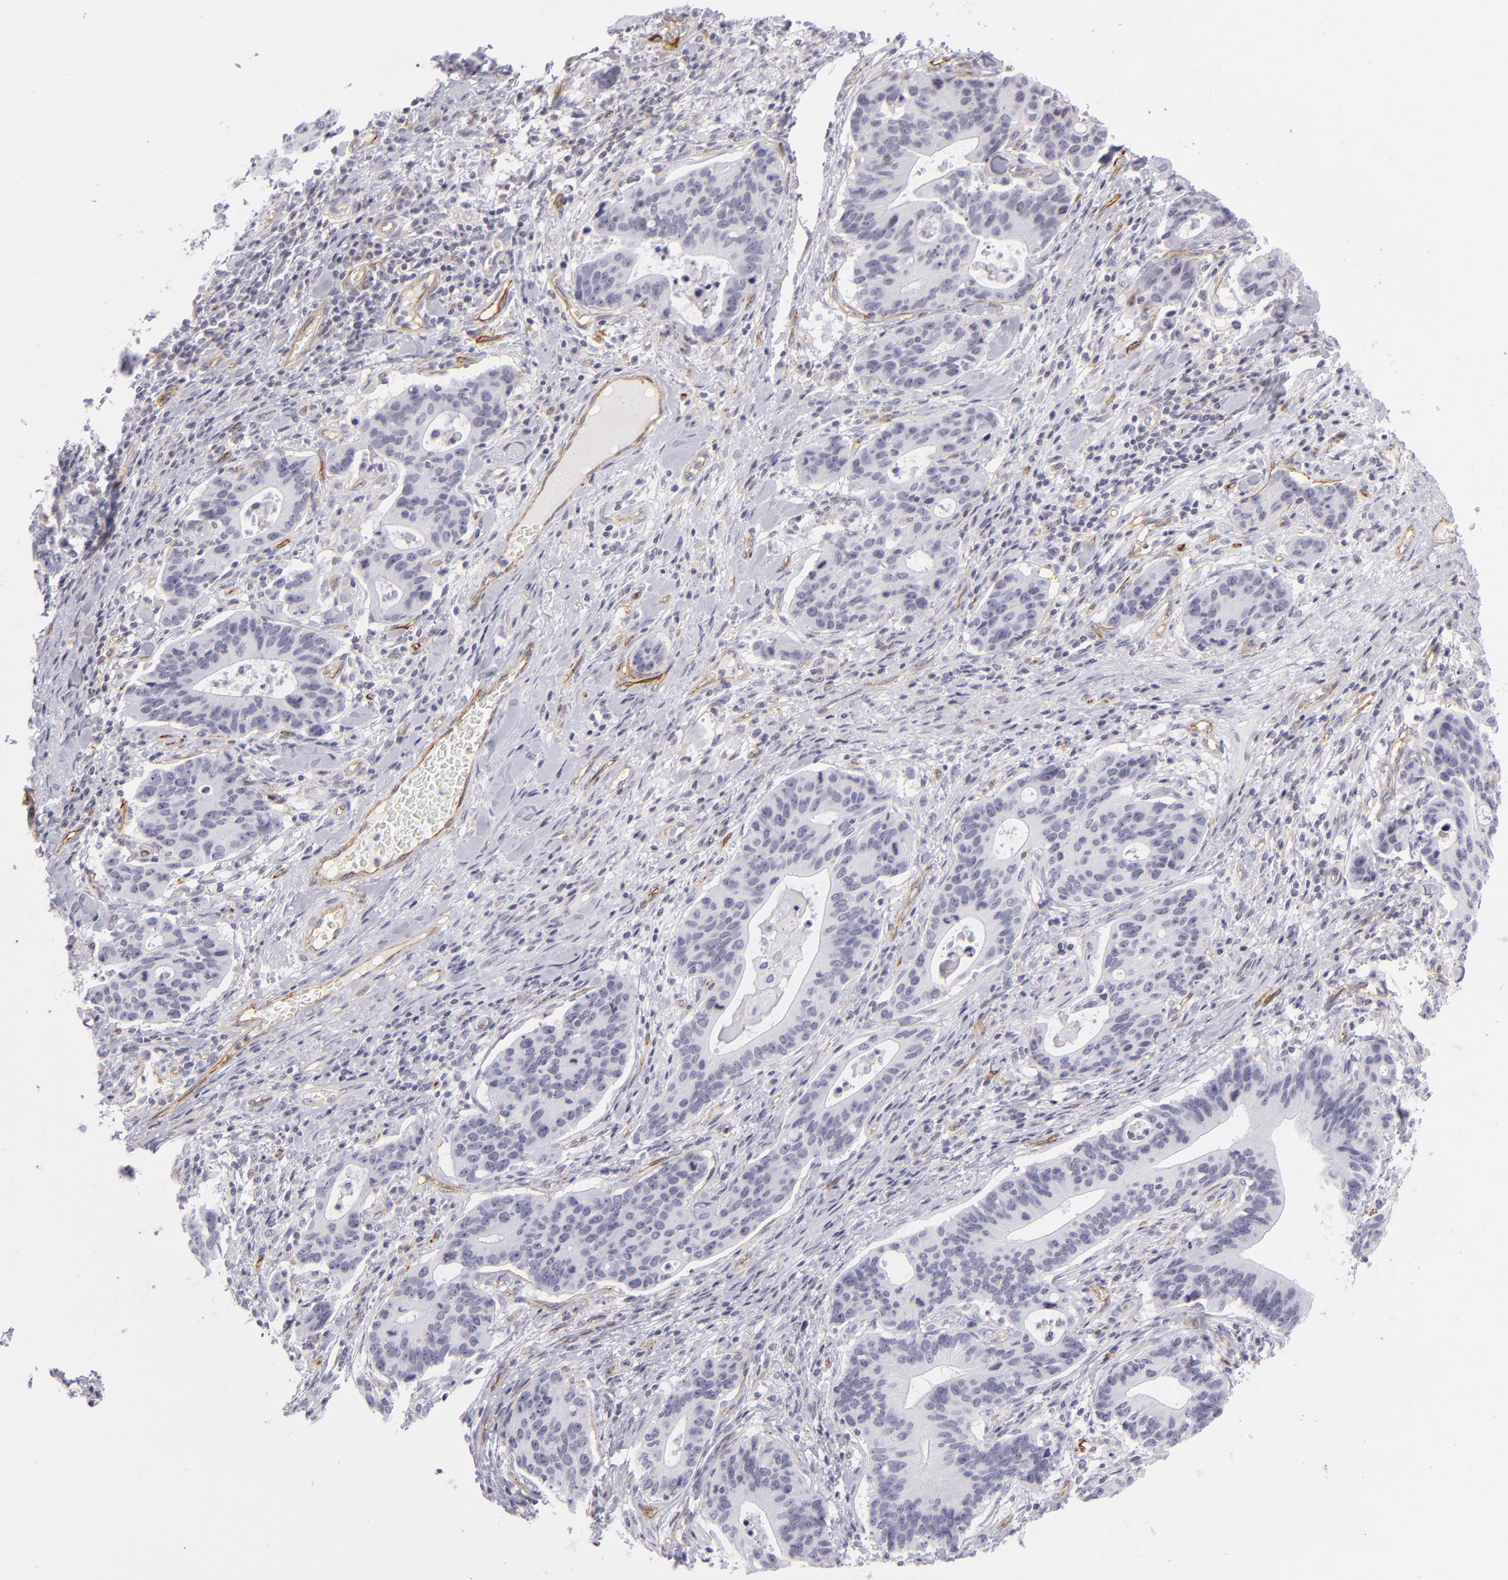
{"staining": {"intensity": "negative", "quantity": "none", "location": "none"}, "tissue": "stomach cancer", "cell_type": "Tumor cells", "image_type": "cancer", "snomed": [{"axis": "morphology", "description": "Adenocarcinoma, NOS"}, {"axis": "topography", "description": "Esophagus"}, {"axis": "topography", "description": "Stomach"}], "caption": "Tumor cells are negative for protein expression in human stomach cancer. The staining is performed using DAB brown chromogen with nuclei counter-stained in using hematoxylin.", "gene": "THBD", "patient": {"sex": "male", "age": 74}}